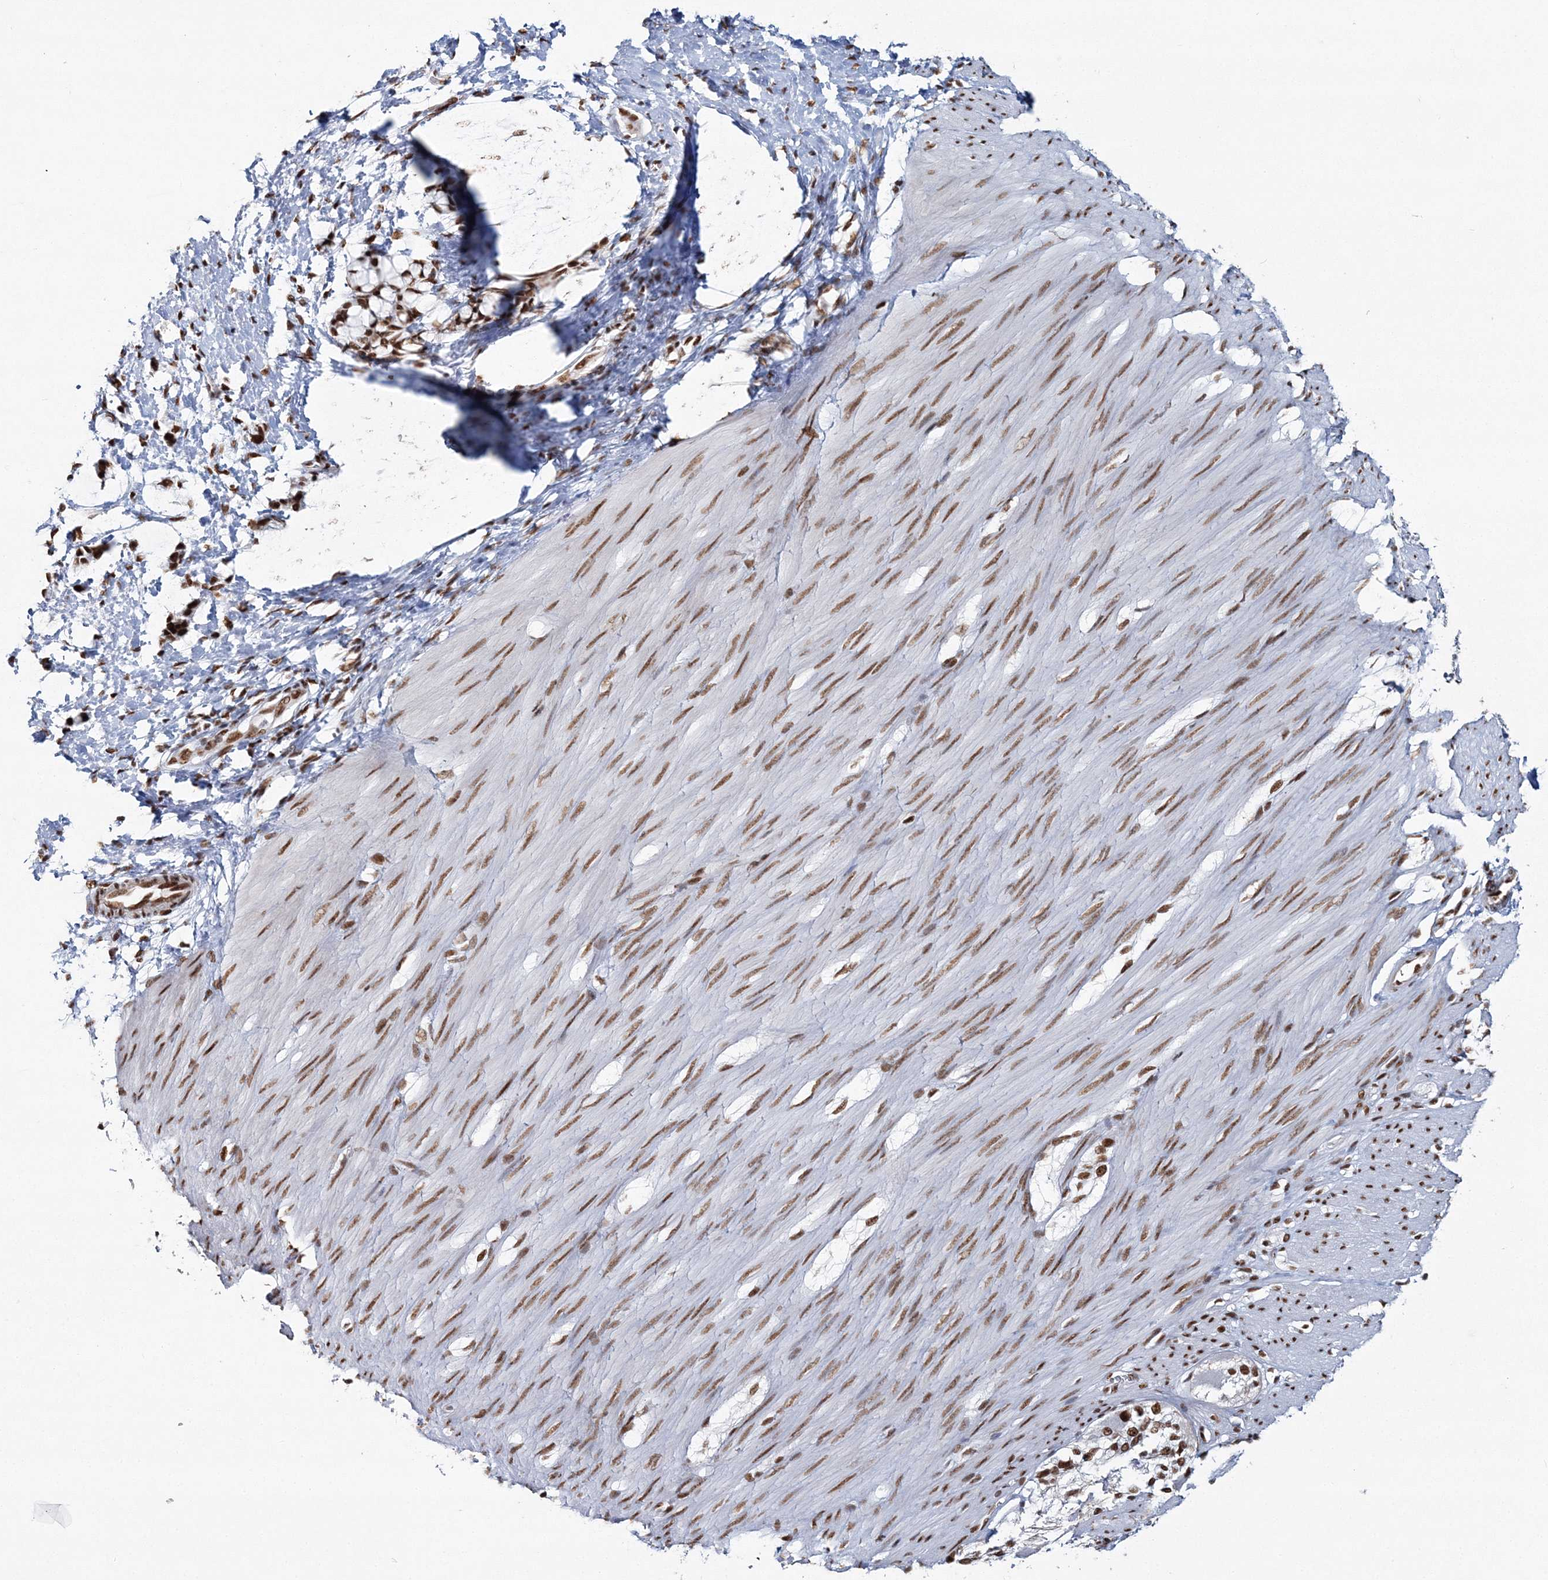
{"staining": {"intensity": "moderate", "quantity": ">75%", "location": "nuclear"}, "tissue": "smooth muscle", "cell_type": "Smooth muscle cells", "image_type": "normal", "snomed": [{"axis": "morphology", "description": "Normal tissue, NOS"}, {"axis": "morphology", "description": "Adenocarcinoma, NOS"}, {"axis": "topography", "description": "Colon"}, {"axis": "topography", "description": "Peripheral nerve tissue"}], "caption": "A medium amount of moderate nuclear positivity is identified in approximately >75% of smooth muscle cells in unremarkable smooth muscle. (DAB IHC with brightfield microscopy, high magnification).", "gene": "ENSG00000290315", "patient": {"sex": "male", "age": 14}}